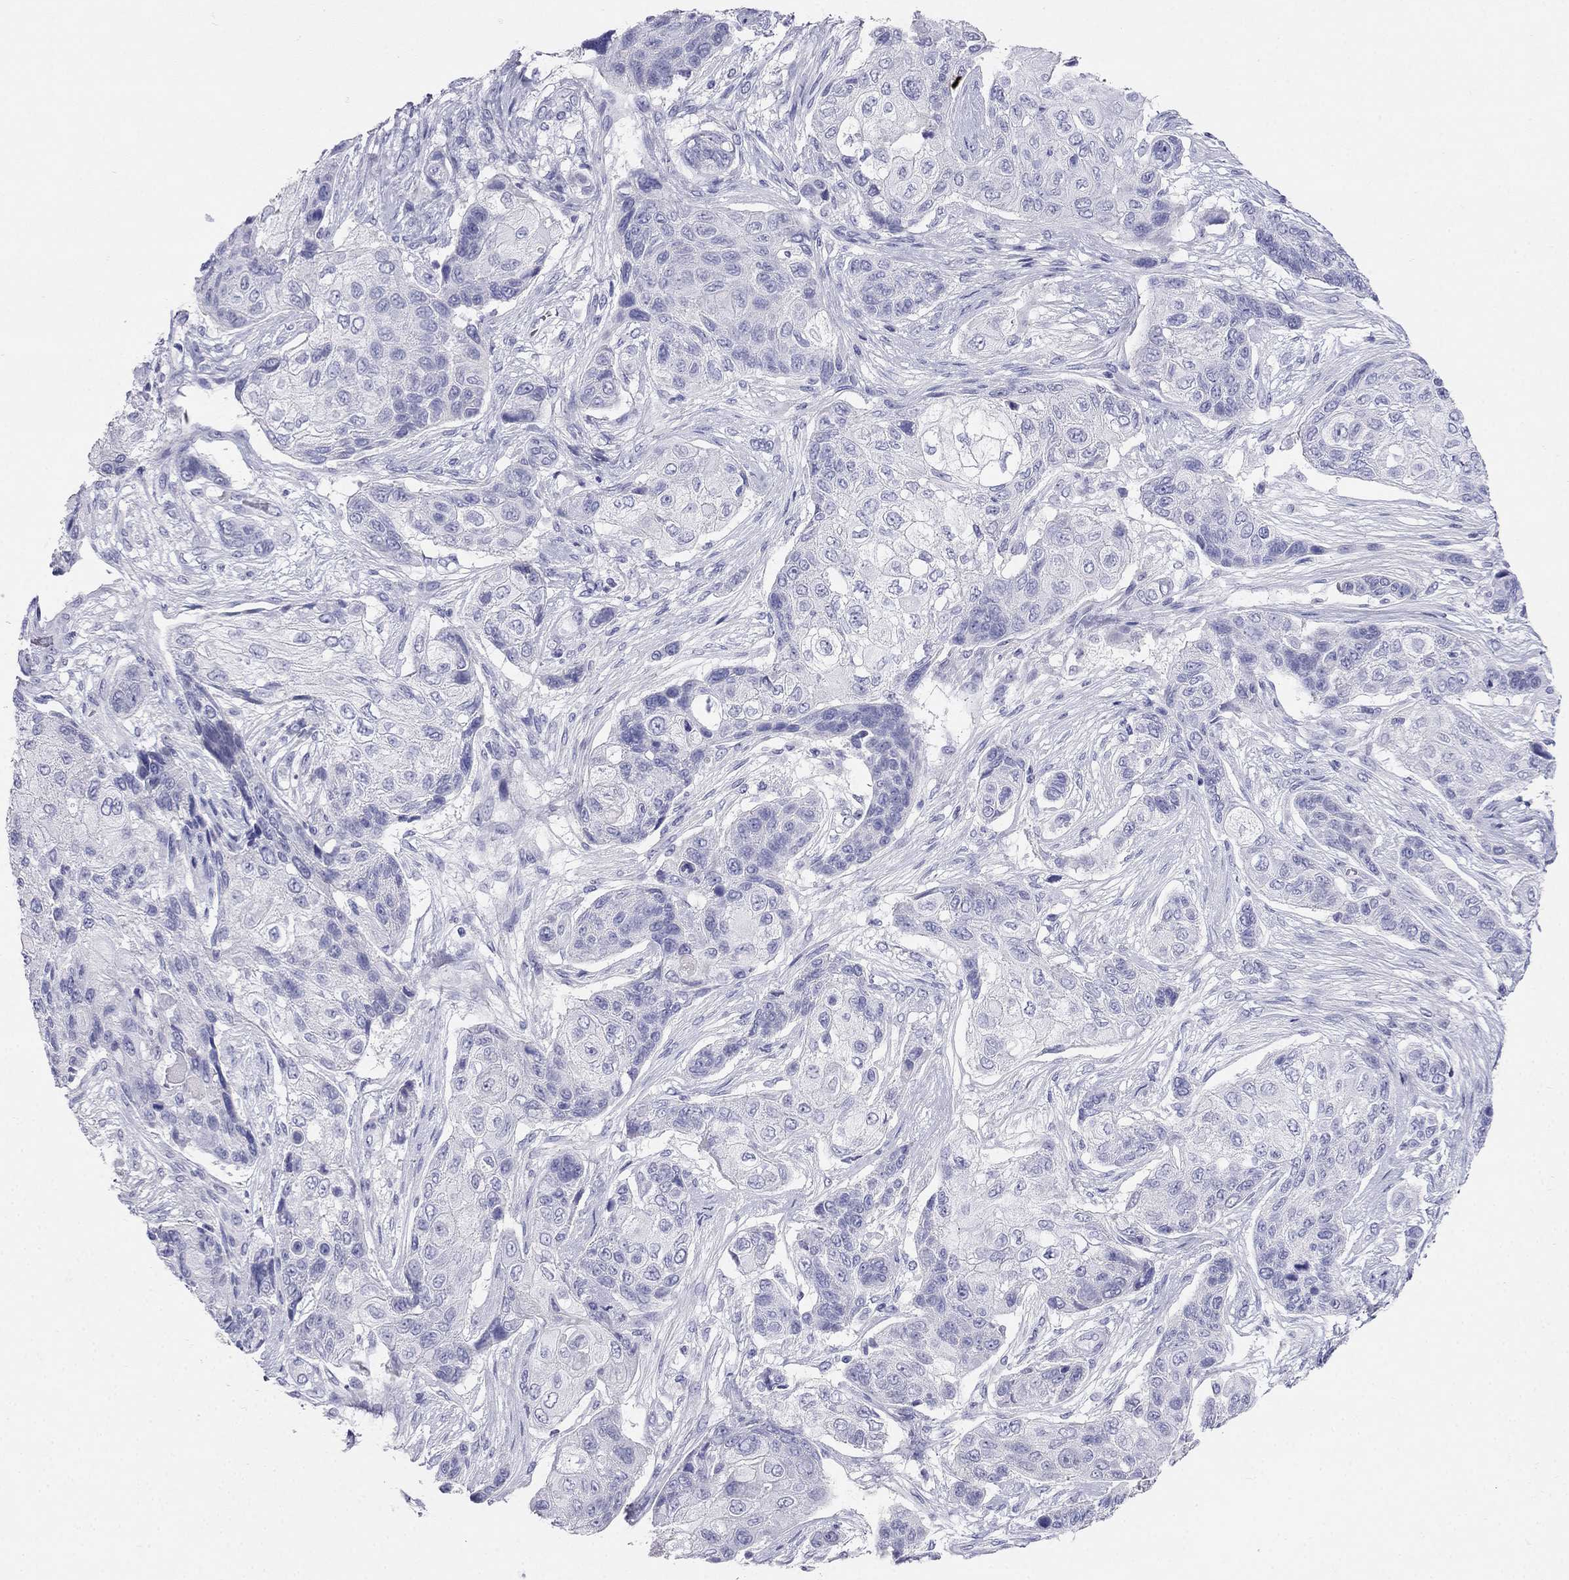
{"staining": {"intensity": "negative", "quantity": "none", "location": "none"}, "tissue": "lung cancer", "cell_type": "Tumor cells", "image_type": "cancer", "snomed": [{"axis": "morphology", "description": "Squamous cell carcinoma, NOS"}, {"axis": "topography", "description": "Lung"}], "caption": "Image shows no protein positivity in tumor cells of lung cancer (squamous cell carcinoma) tissue. (DAB (3,3'-diaminobenzidine) immunohistochemistry (IHC) visualized using brightfield microscopy, high magnification).", "gene": "RFLNA", "patient": {"sex": "male", "age": 69}}